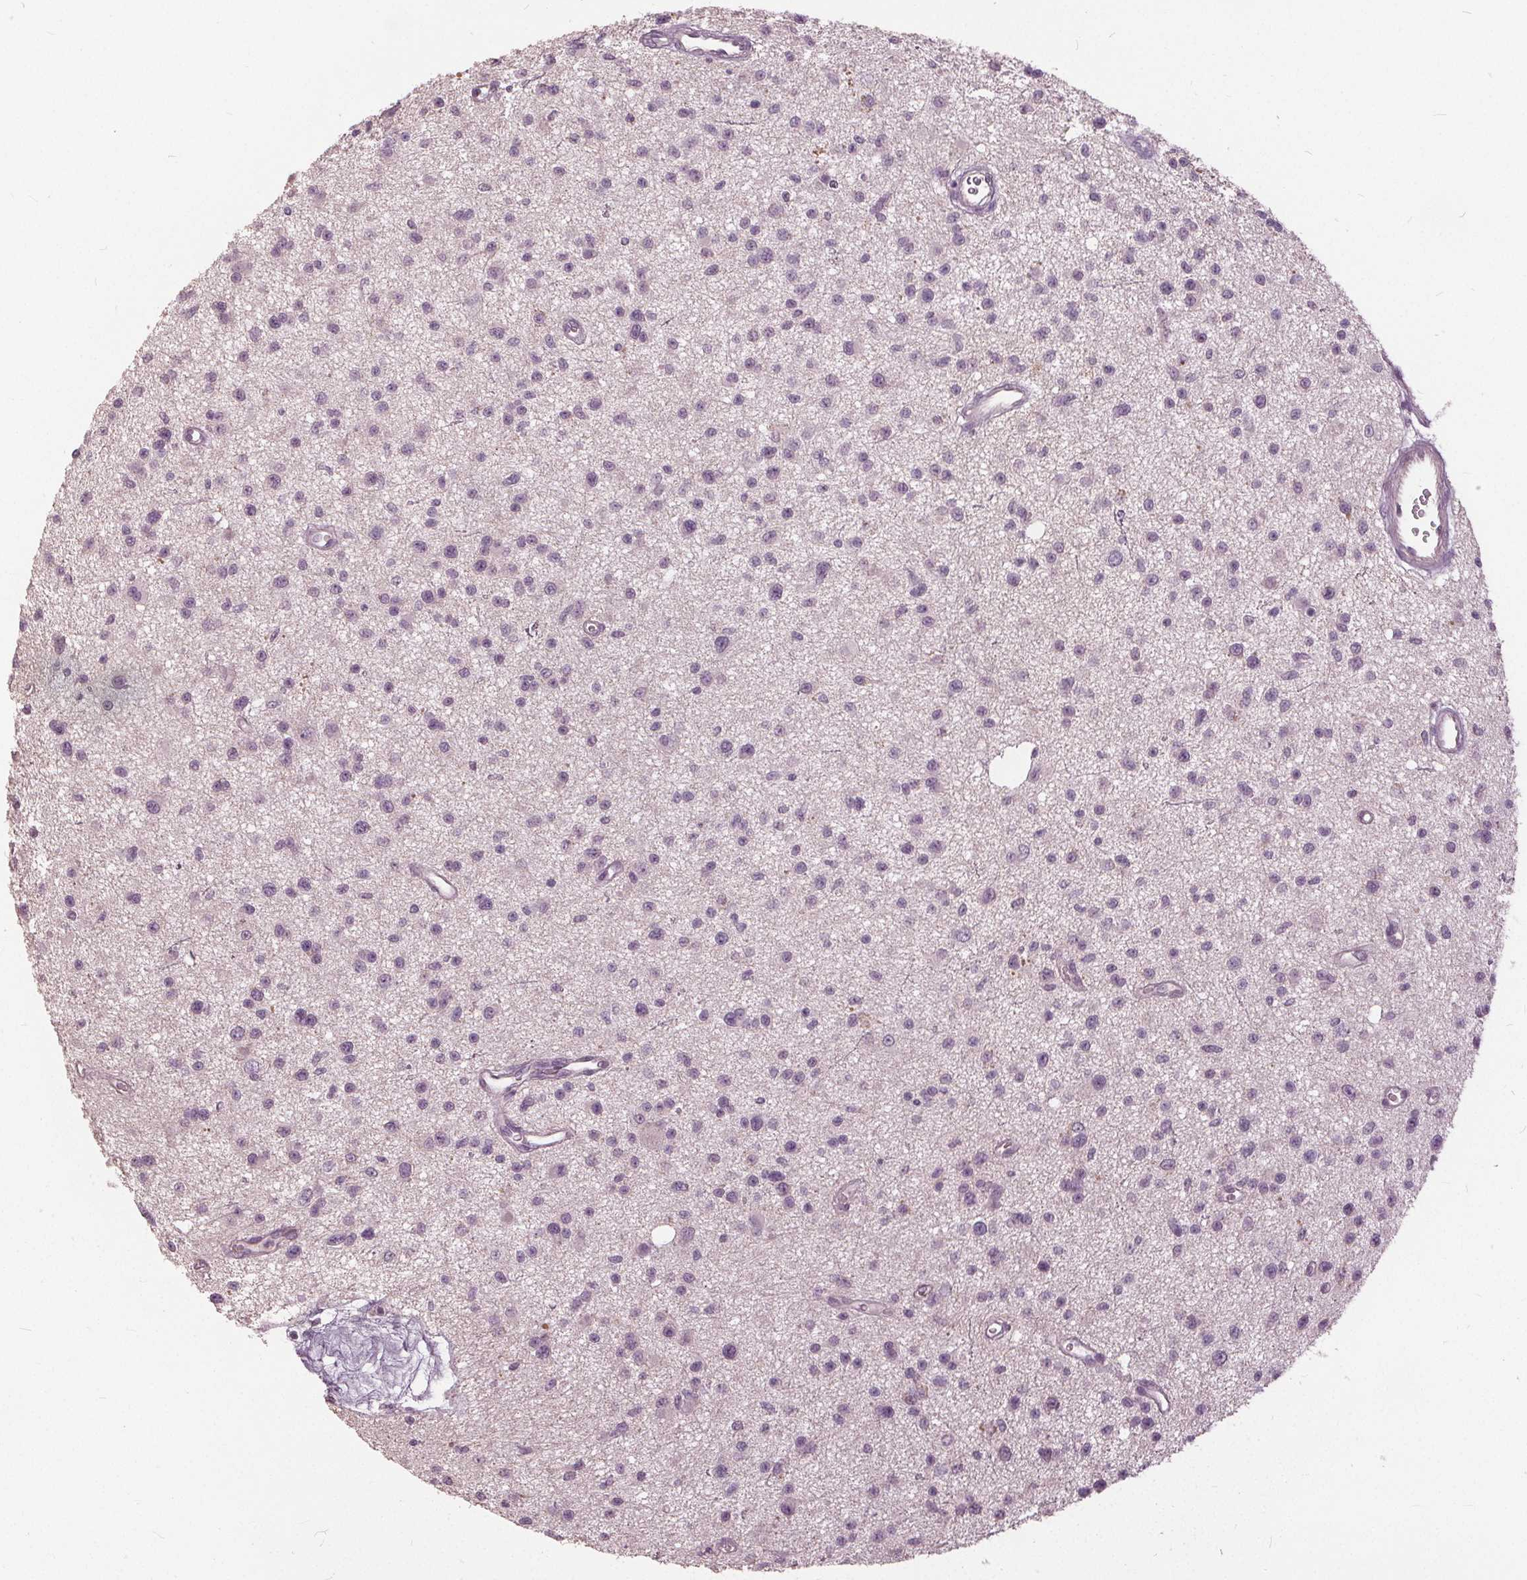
{"staining": {"intensity": "negative", "quantity": "none", "location": "none"}, "tissue": "glioma", "cell_type": "Tumor cells", "image_type": "cancer", "snomed": [{"axis": "morphology", "description": "Glioma, malignant, Low grade"}, {"axis": "topography", "description": "Brain"}], "caption": "DAB immunohistochemical staining of human malignant glioma (low-grade) reveals no significant expression in tumor cells.", "gene": "KLK13", "patient": {"sex": "male", "age": 43}}